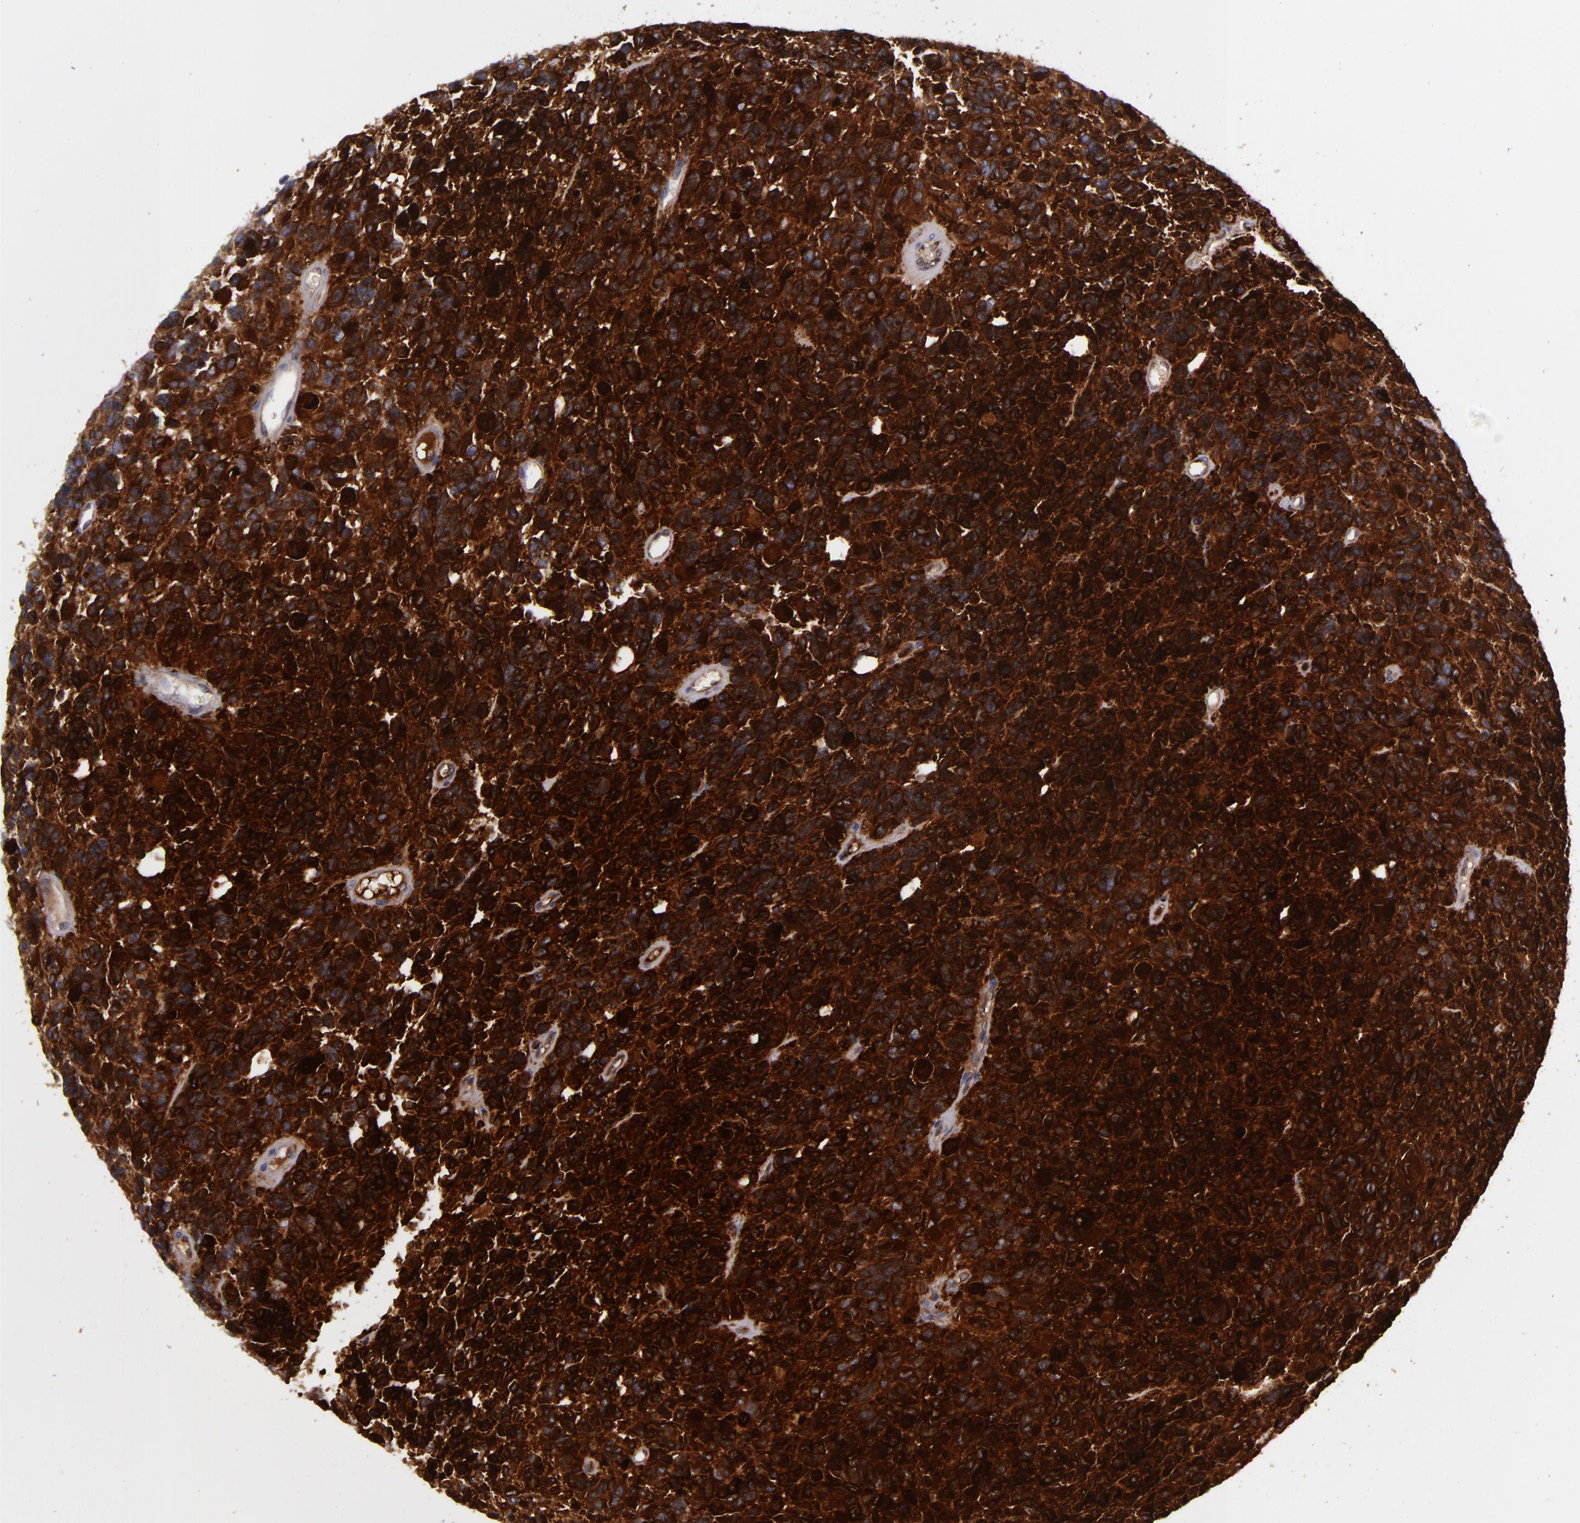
{"staining": {"intensity": "strong", "quantity": "25%-75%", "location": "cytoplasmic/membranous"}, "tissue": "glioma", "cell_type": "Tumor cells", "image_type": "cancer", "snomed": [{"axis": "morphology", "description": "Glioma, malignant, High grade"}, {"axis": "topography", "description": "Brain"}], "caption": "Protein expression analysis of malignant glioma (high-grade) shows strong cytoplasmic/membranous expression in about 25%-75% of tumor cells. (DAB = brown stain, brightfield microscopy at high magnification).", "gene": "MMP10", "patient": {"sex": "male", "age": 77}}